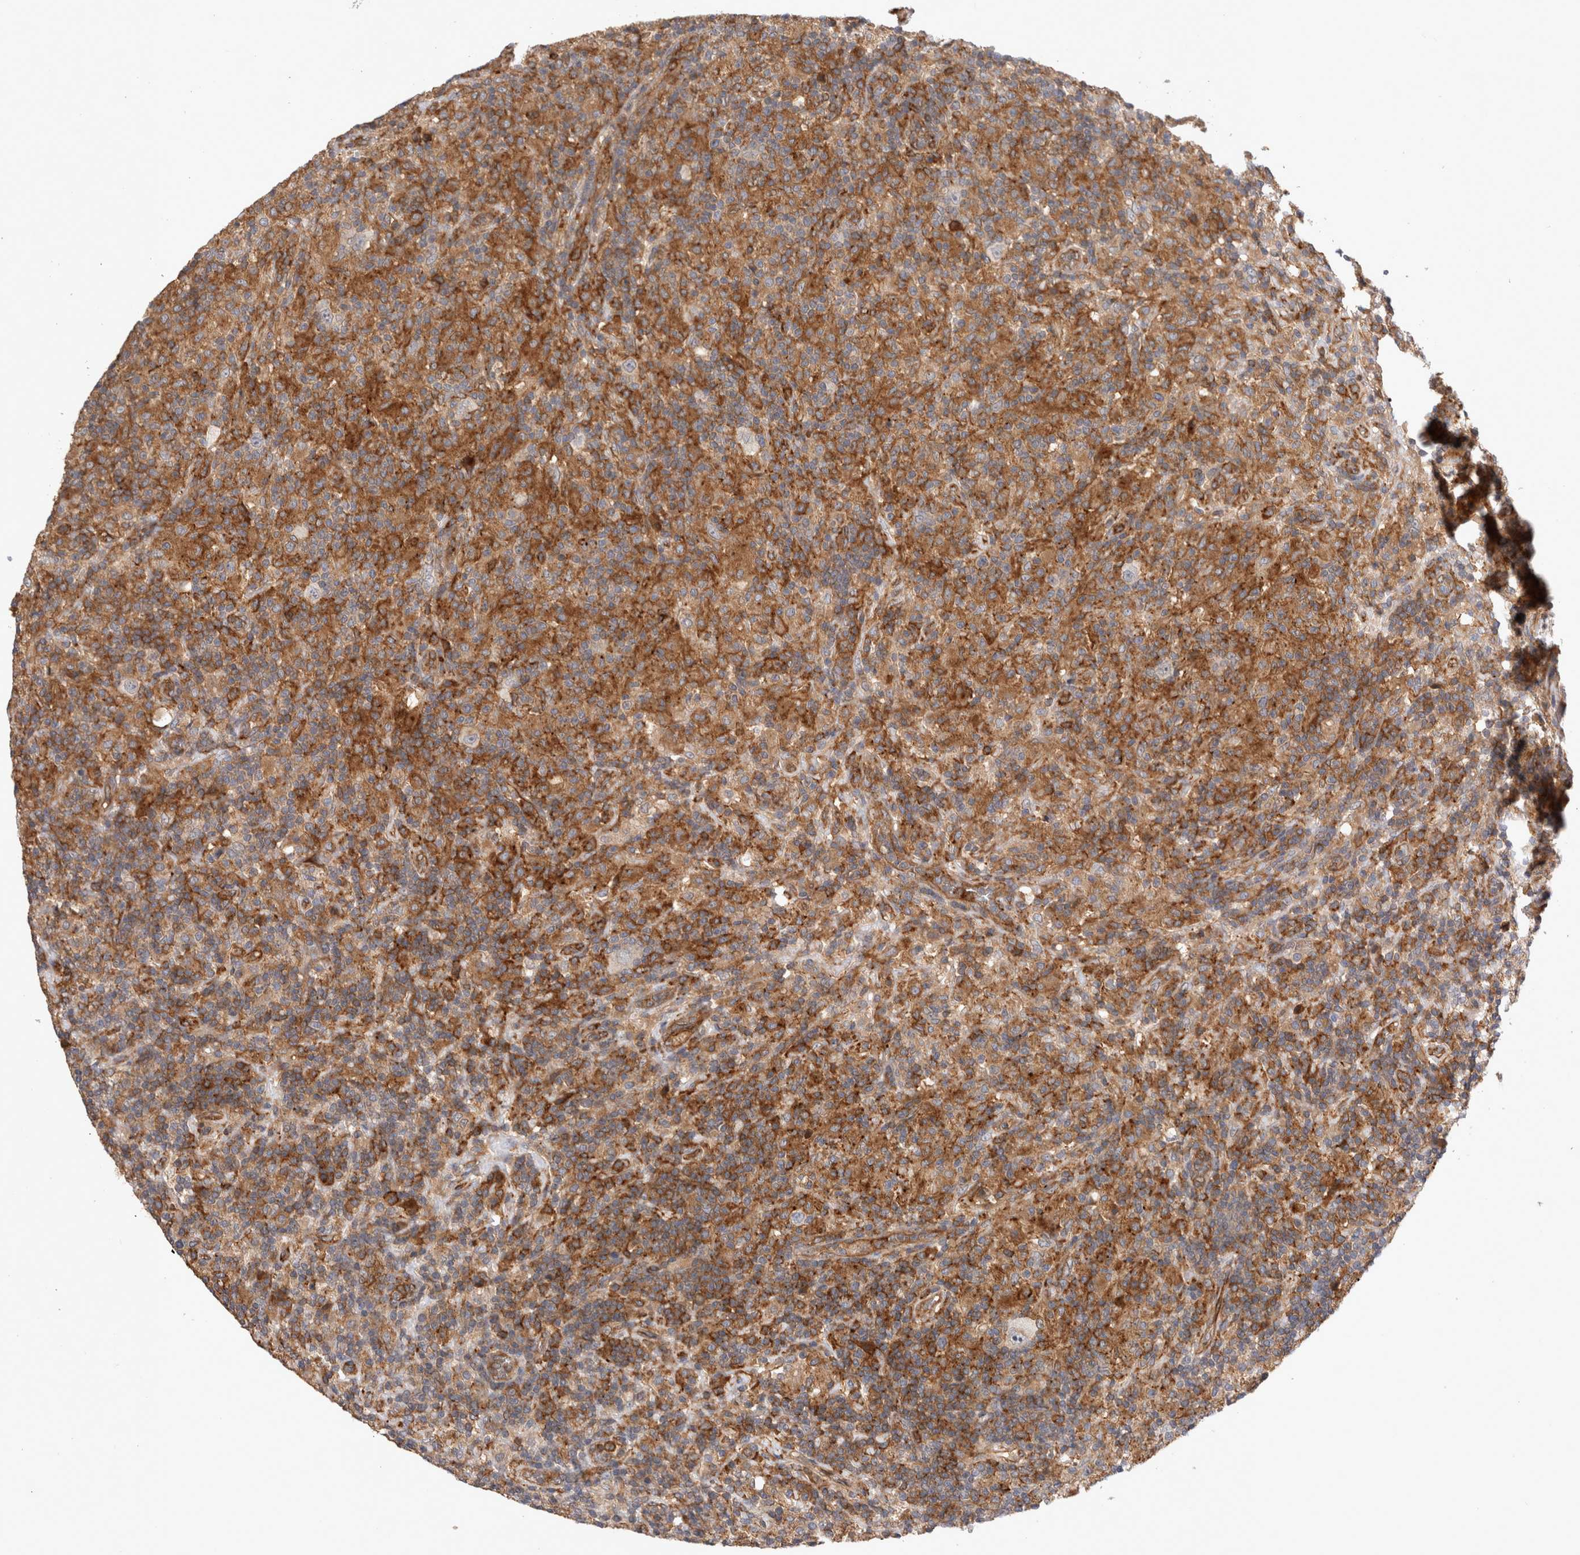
{"staining": {"intensity": "negative", "quantity": "none", "location": "none"}, "tissue": "lymphoma", "cell_type": "Tumor cells", "image_type": "cancer", "snomed": [{"axis": "morphology", "description": "Hodgkin's disease, NOS"}, {"axis": "topography", "description": "Lymph node"}], "caption": "There is no significant expression in tumor cells of Hodgkin's disease.", "gene": "BNIP2", "patient": {"sex": "male", "age": 70}}